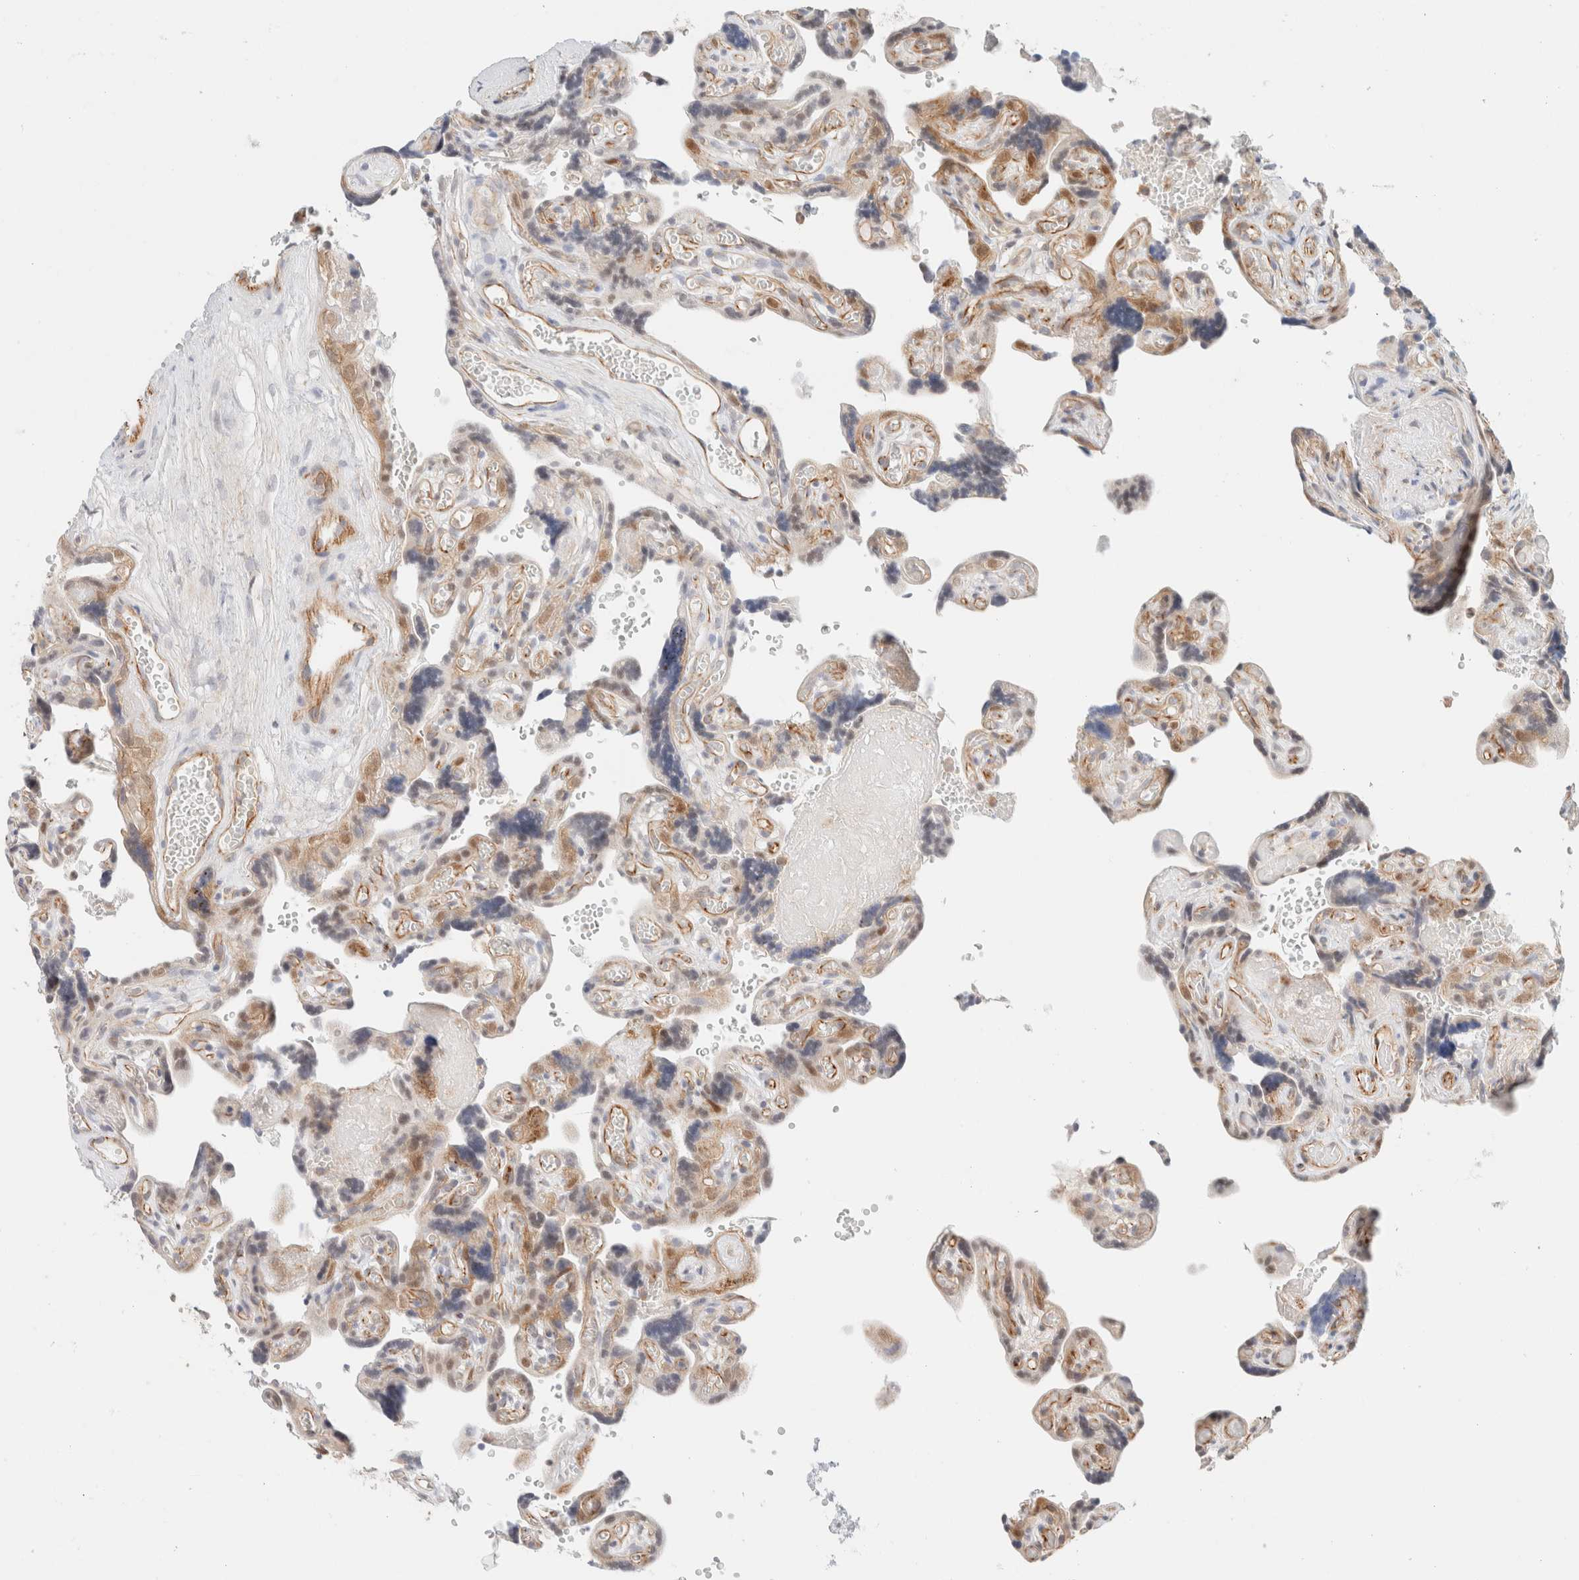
{"staining": {"intensity": "moderate", "quantity": "25%-75%", "location": "cytoplasmic/membranous,nuclear"}, "tissue": "placenta", "cell_type": "Trophoblastic cells", "image_type": "normal", "snomed": [{"axis": "morphology", "description": "Normal tissue, NOS"}, {"axis": "topography", "description": "Placenta"}], "caption": "The image demonstrates a brown stain indicating the presence of a protein in the cytoplasmic/membranous,nuclear of trophoblastic cells in placenta.", "gene": "UNC13B", "patient": {"sex": "female", "age": 30}}